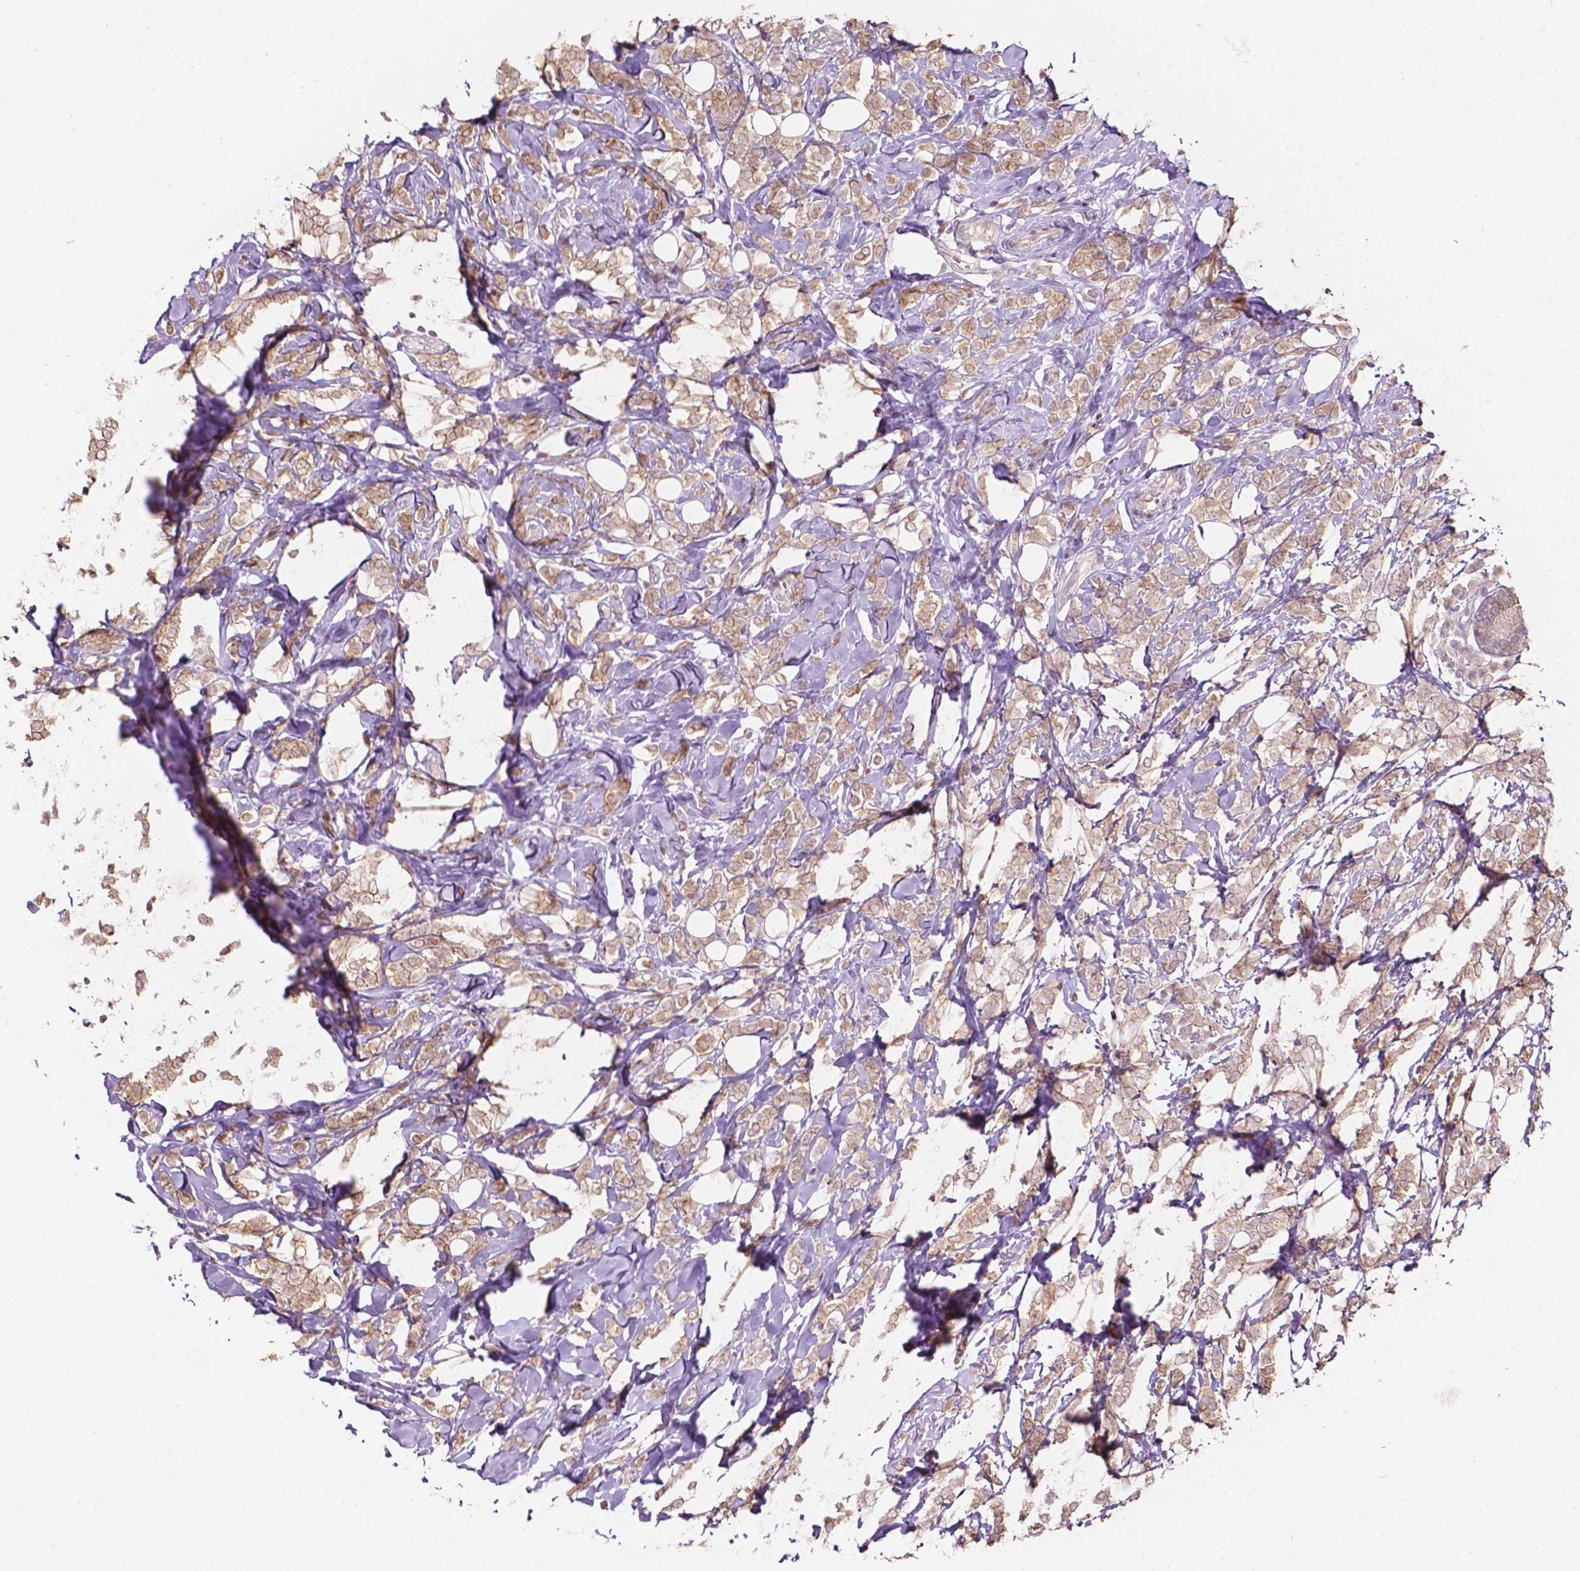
{"staining": {"intensity": "weak", "quantity": ">75%", "location": "cytoplasmic/membranous"}, "tissue": "breast cancer", "cell_type": "Tumor cells", "image_type": "cancer", "snomed": [{"axis": "morphology", "description": "Lobular carcinoma"}, {"axis": "topography", "description": "Breast"}], "caption": "Brown immunohistochemical staining in human breast lobular carcinoma displays weak cytoplasmic/membranous expression in approximately >75% of tumor cells. (IHC, brightfield microscopy, high magnification).", "gene": "NOS1AP", "patient": {"sex": "female", "age": 49}}